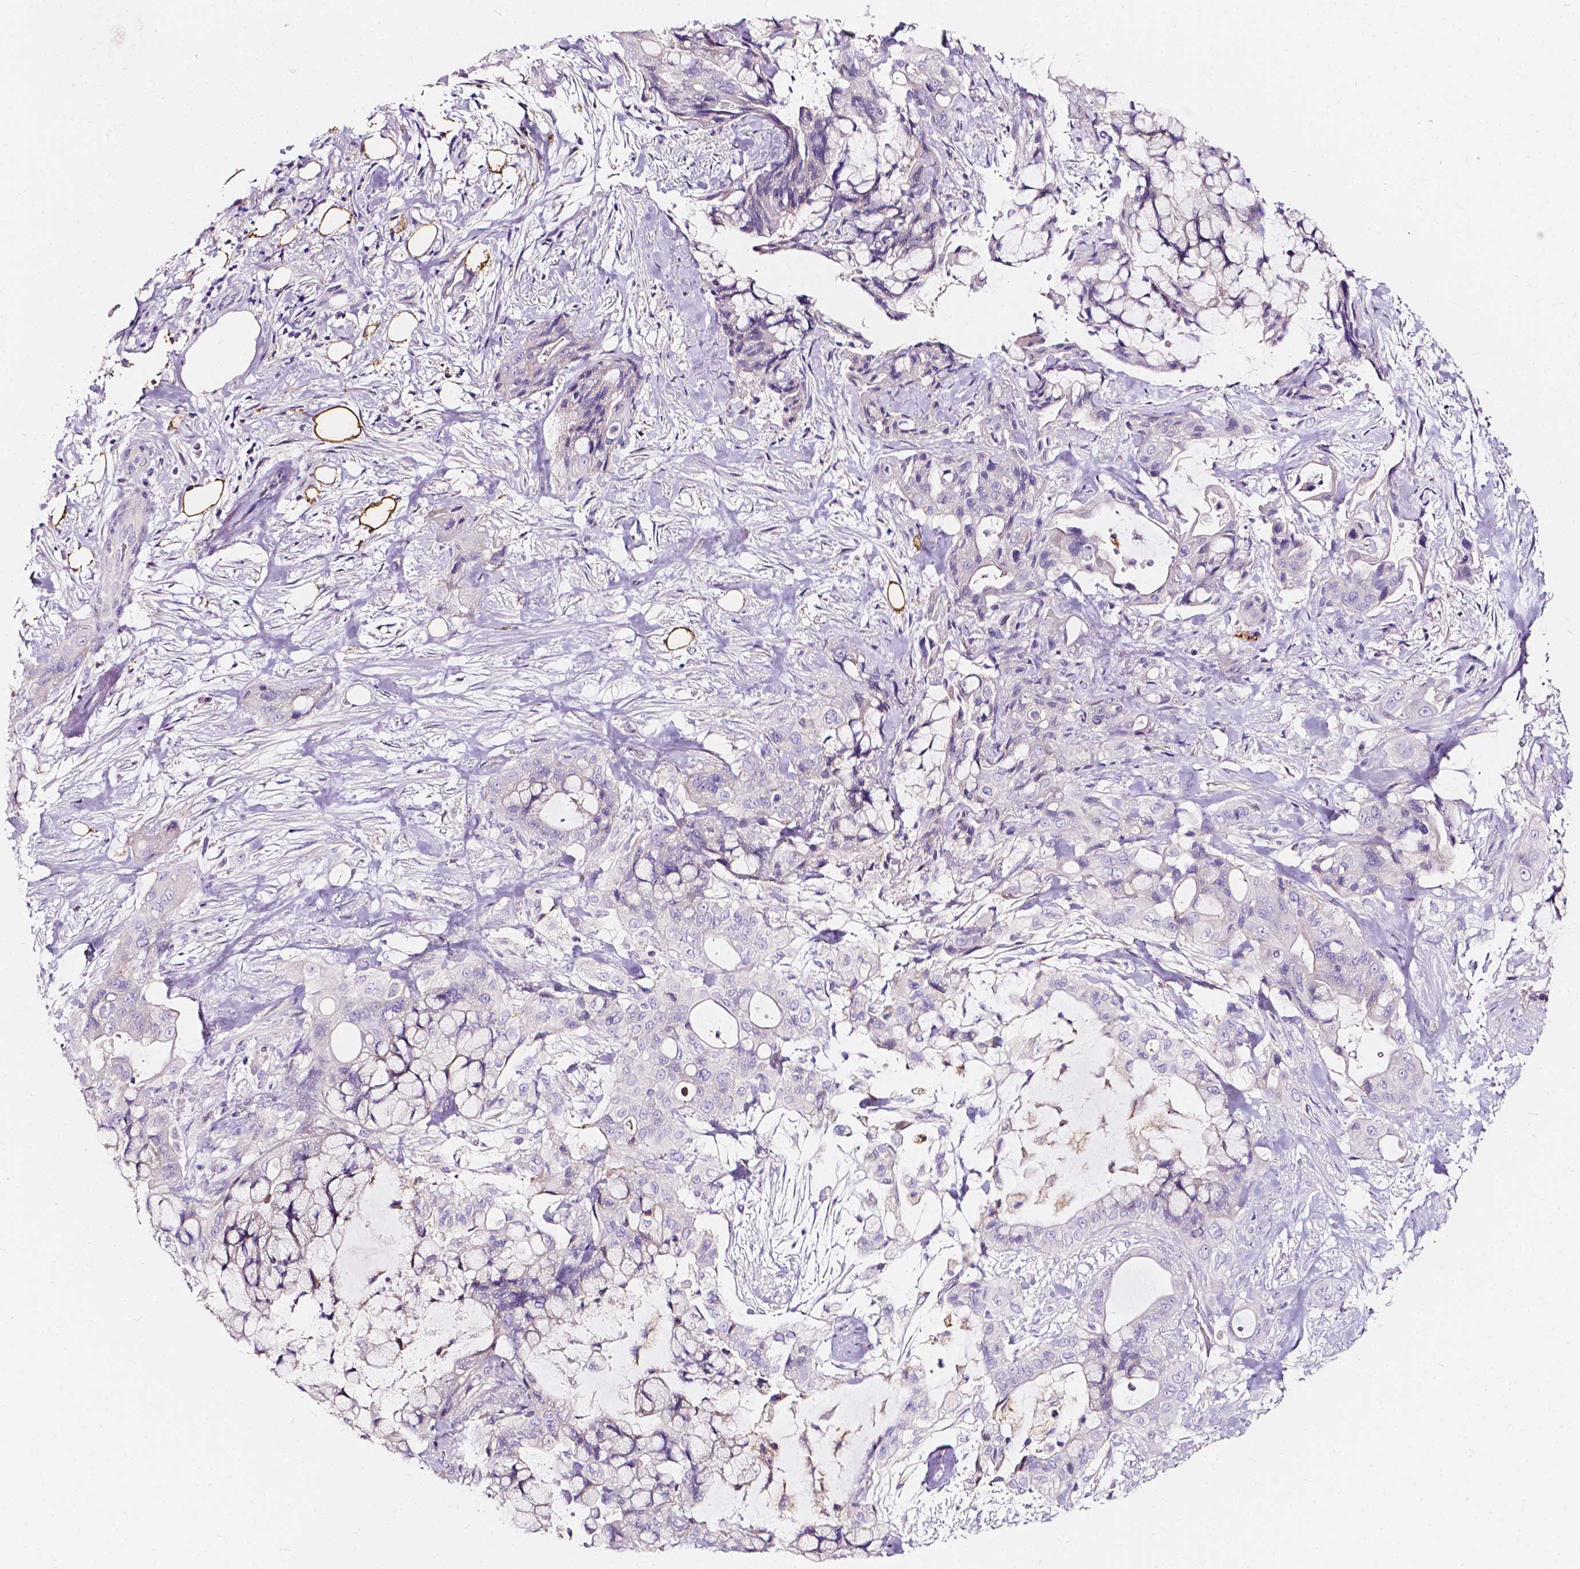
{"staining": {"intensity": "negative", "quantity": "none", "location": "none"}, "tissue": "pancreatic cancer", "cell_type": "Tumor cells", "image_type": "cancer", "snomed": [{"axis": "morphology", "description": "Adenocarcinoma, NOS"}, {"axis": "topography", "description": "Pancreas"}], "caption": "IHC of human pancreatic adenocarcinoma reveals no positivity in tumor cells.", "gene": "CLSTN2", "patient": {"sex": "male", "age": 71}}